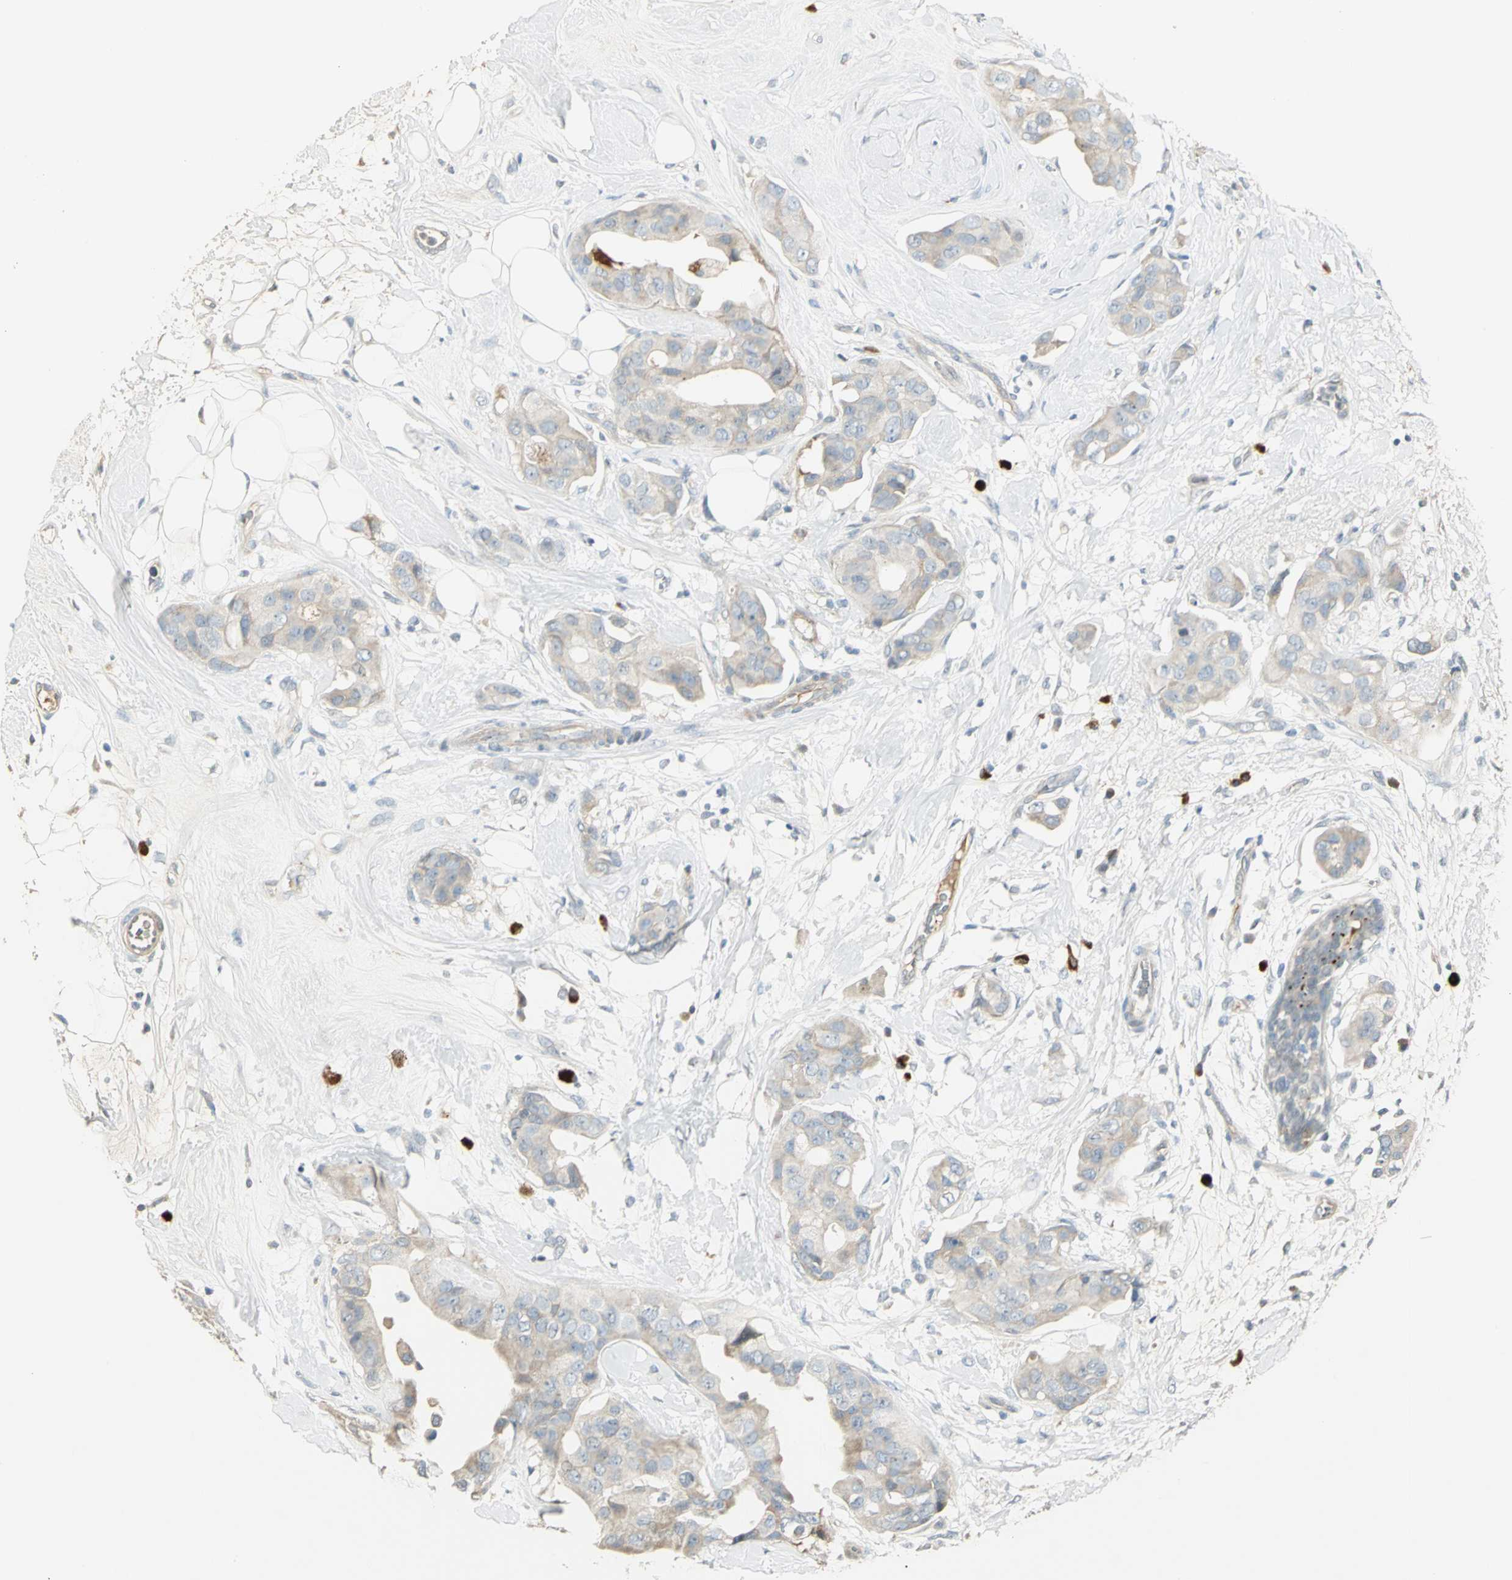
{"staining": {"intensity": "weak", "quantity": "<25%", "location": "cytoplasmic/membranous"}, "tissue": "breast cancer", "cell_type": "Tumor cells", "image_type": "cancer", "snomed": [{"axis": "morphology", "description": "Duct carcinoma"}, {"axis": "topography", "description": "Breast"}], "caption": "A photomicrograph of human intraductal carcinoma (breast) is negative for staining in tumor cells.", "gene": "PROC", "patient": {"sex": "female", "age": 40}}